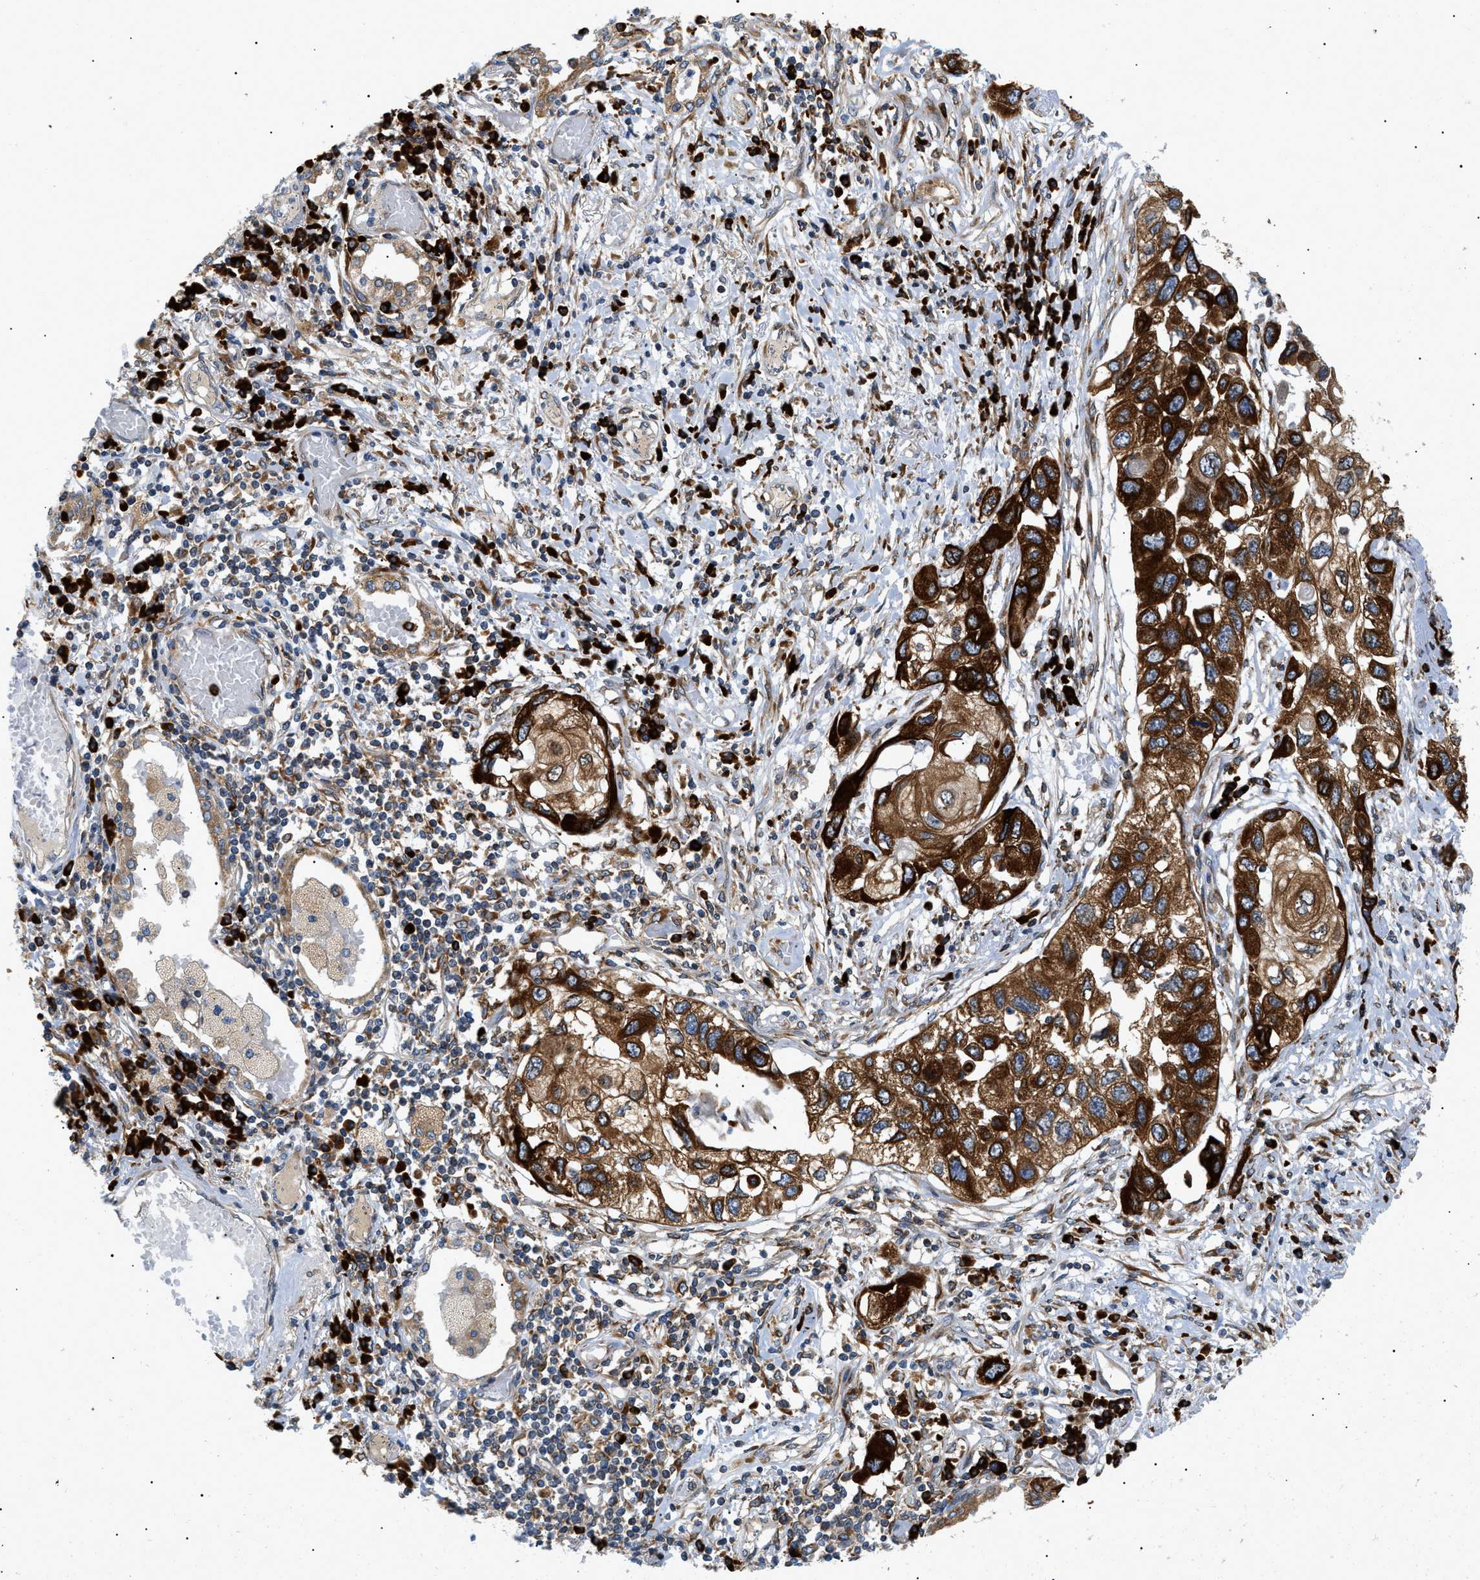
{"staining": {"intensity": "strong", "quantity": ">75%", "location": "cytoplasmic/membranous"}, "tissue": "lung cancer", "cell_type": "Tumor cells", "image_type": "cancer", "snomed": [{"axis": "morphology", "description": "Squamous cell carcinoma, NOS"}, {"axis": "topography", "description": "Lung"}], "caption": "Approximately >75% of tumor cells in human lung cancer show strong cytoplasmic/membranous protein expression as visualized by brown immunohistochemical staining.", "gene": "DERL1", "patient": {"sex": "male", "age": 71}}